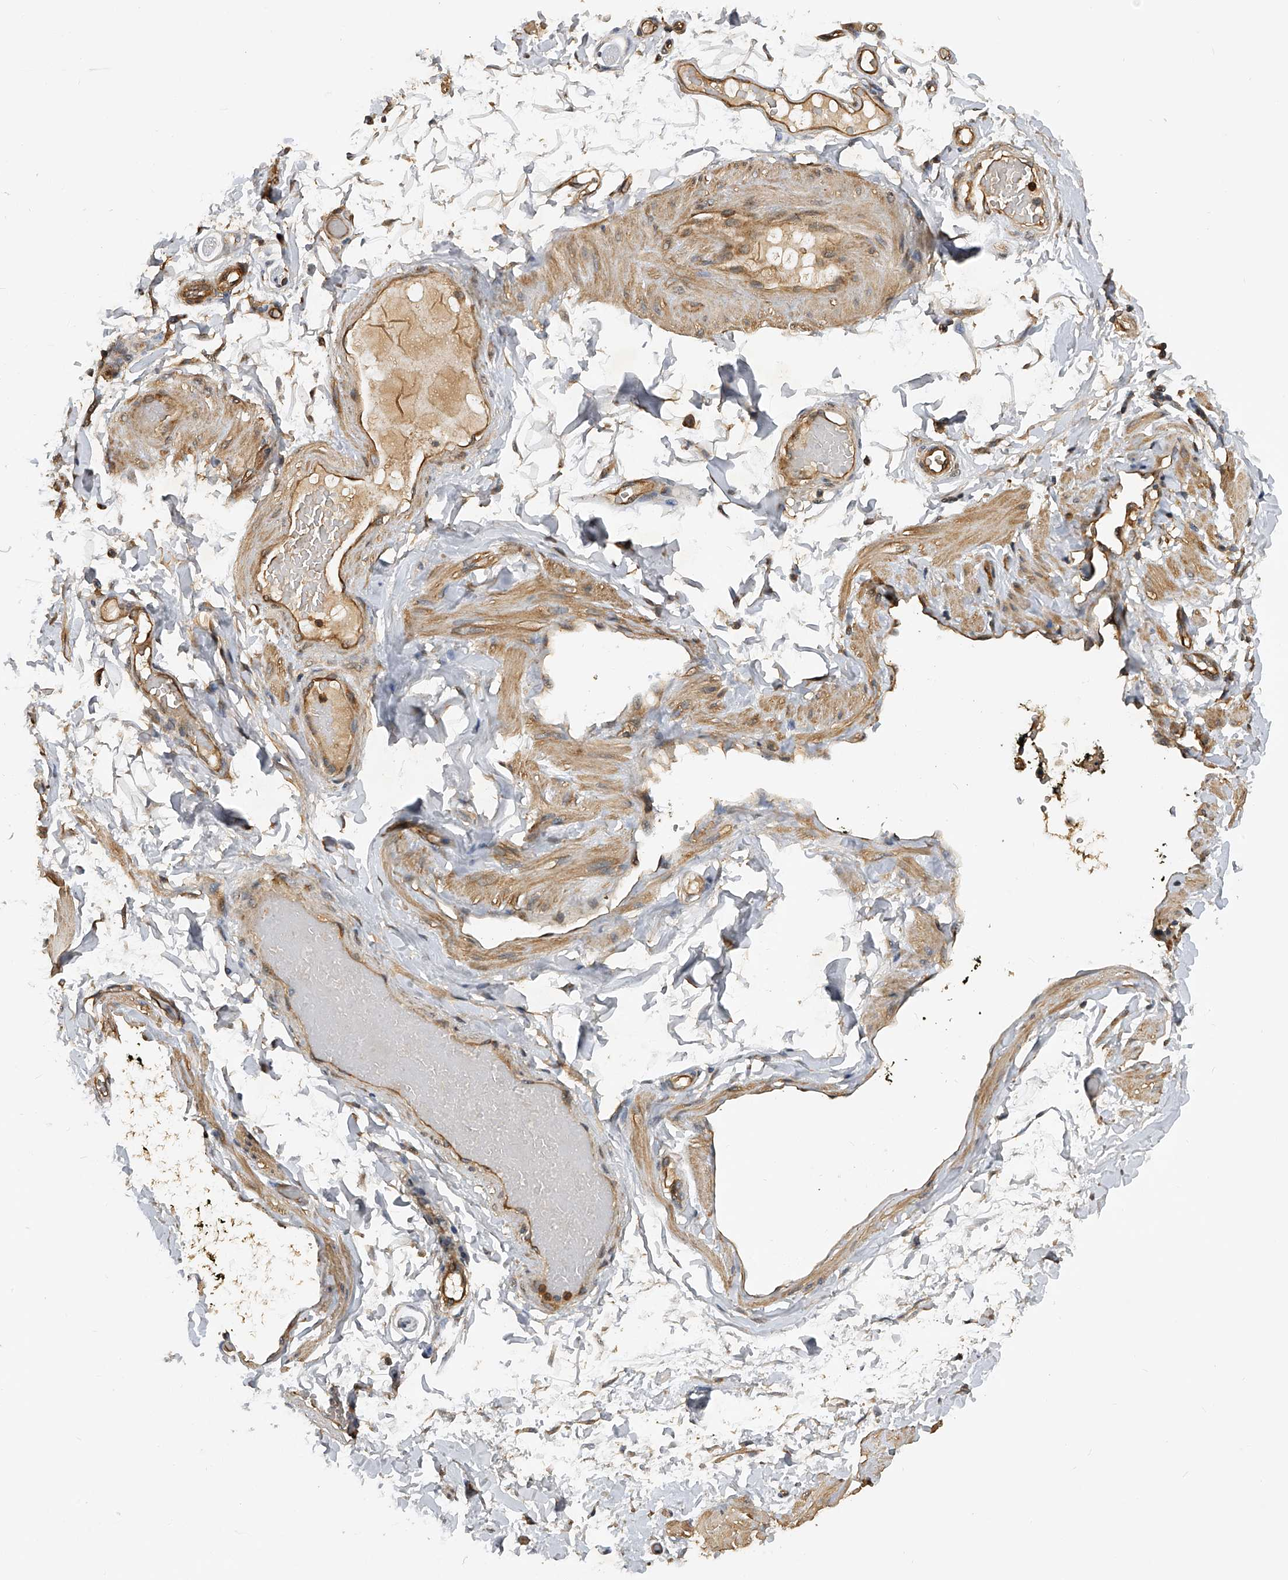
{"staining": {"intensity": "negative", "quantity": "none", "location": "none"}, "tissue": "adipose tissue", "cell_type": "Adipocytes", "image_type": "normal", "snomed": [{"axis": "morphology", "description": "Normal tissue, NOS"}, {"axis": "topography", "description": "Adipose tissue"}, {"axis": "topography", "description": "Vascular tissue"}, {"axis": "topography", "description": "Peripheral nerve tissue"}], "caption": "Adipocytes show no significant protein staining in benign adipose tissue. (DAB IHC visualized using brightfield microscopy, high magnification).", "gene": "PTPRA", "patient": {"sex": "male", "age": 25}}